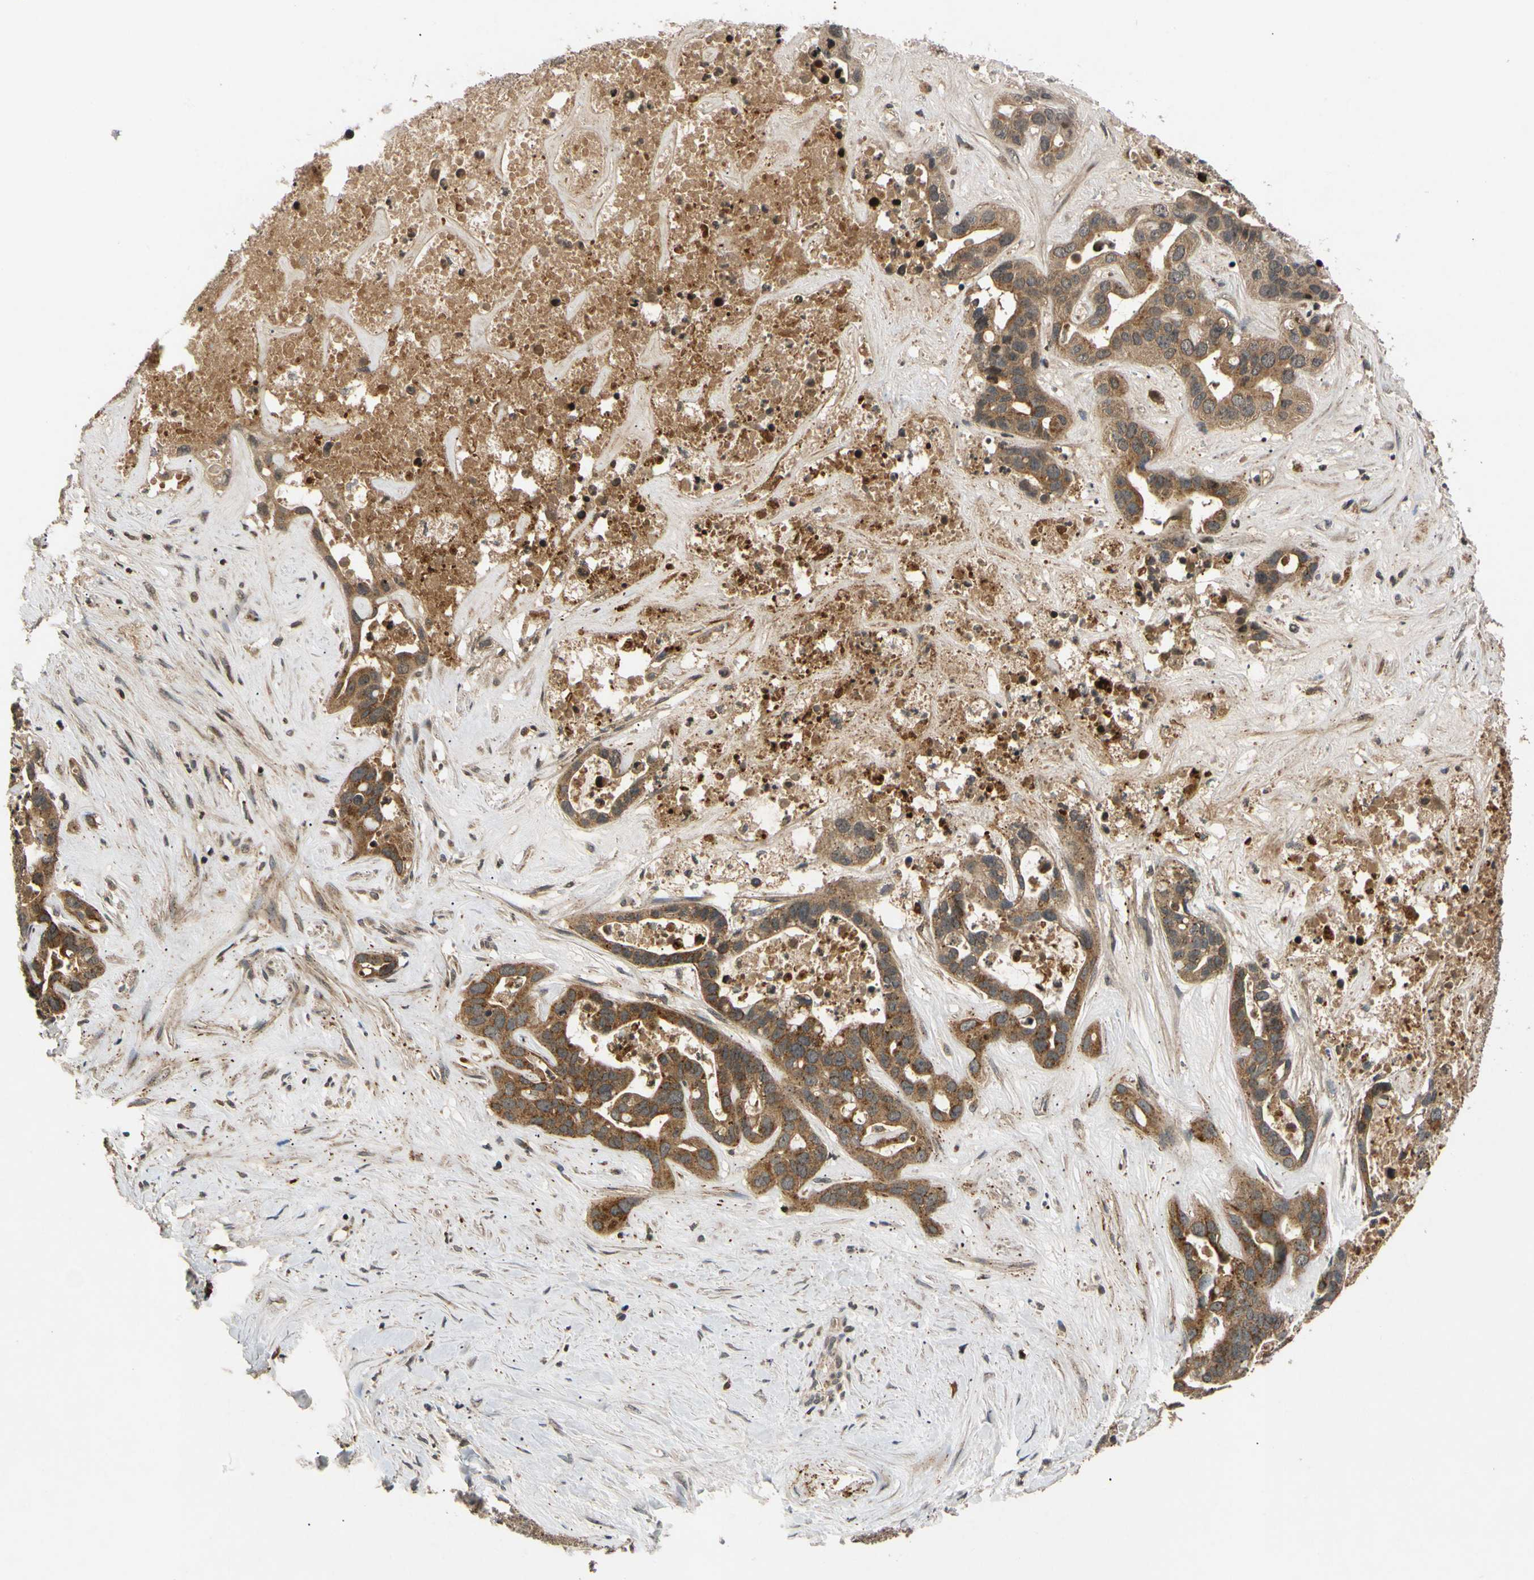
{"staining": {"intensity": "strong", "quantity": ">75%", "location": "cytoplasmic/membranous"}, "tissue": "liver cancer", "cell_type": "Tumor cells", "image_type": "cancer", "snomed": [{"axis": "morphology", "description": "Cholangiocarcinoma"}, {"axis": "topography", "description": "Liver"}], "caption": "About >75% of tumor cells in cholangiocarcinoma (liver) demonstrate strong cytoplasmic/membranous protein expression as visualized by brown immunohistochemical staining.", "gene": "MRPS22", "patient": {"sex": "female", "age": 65}}